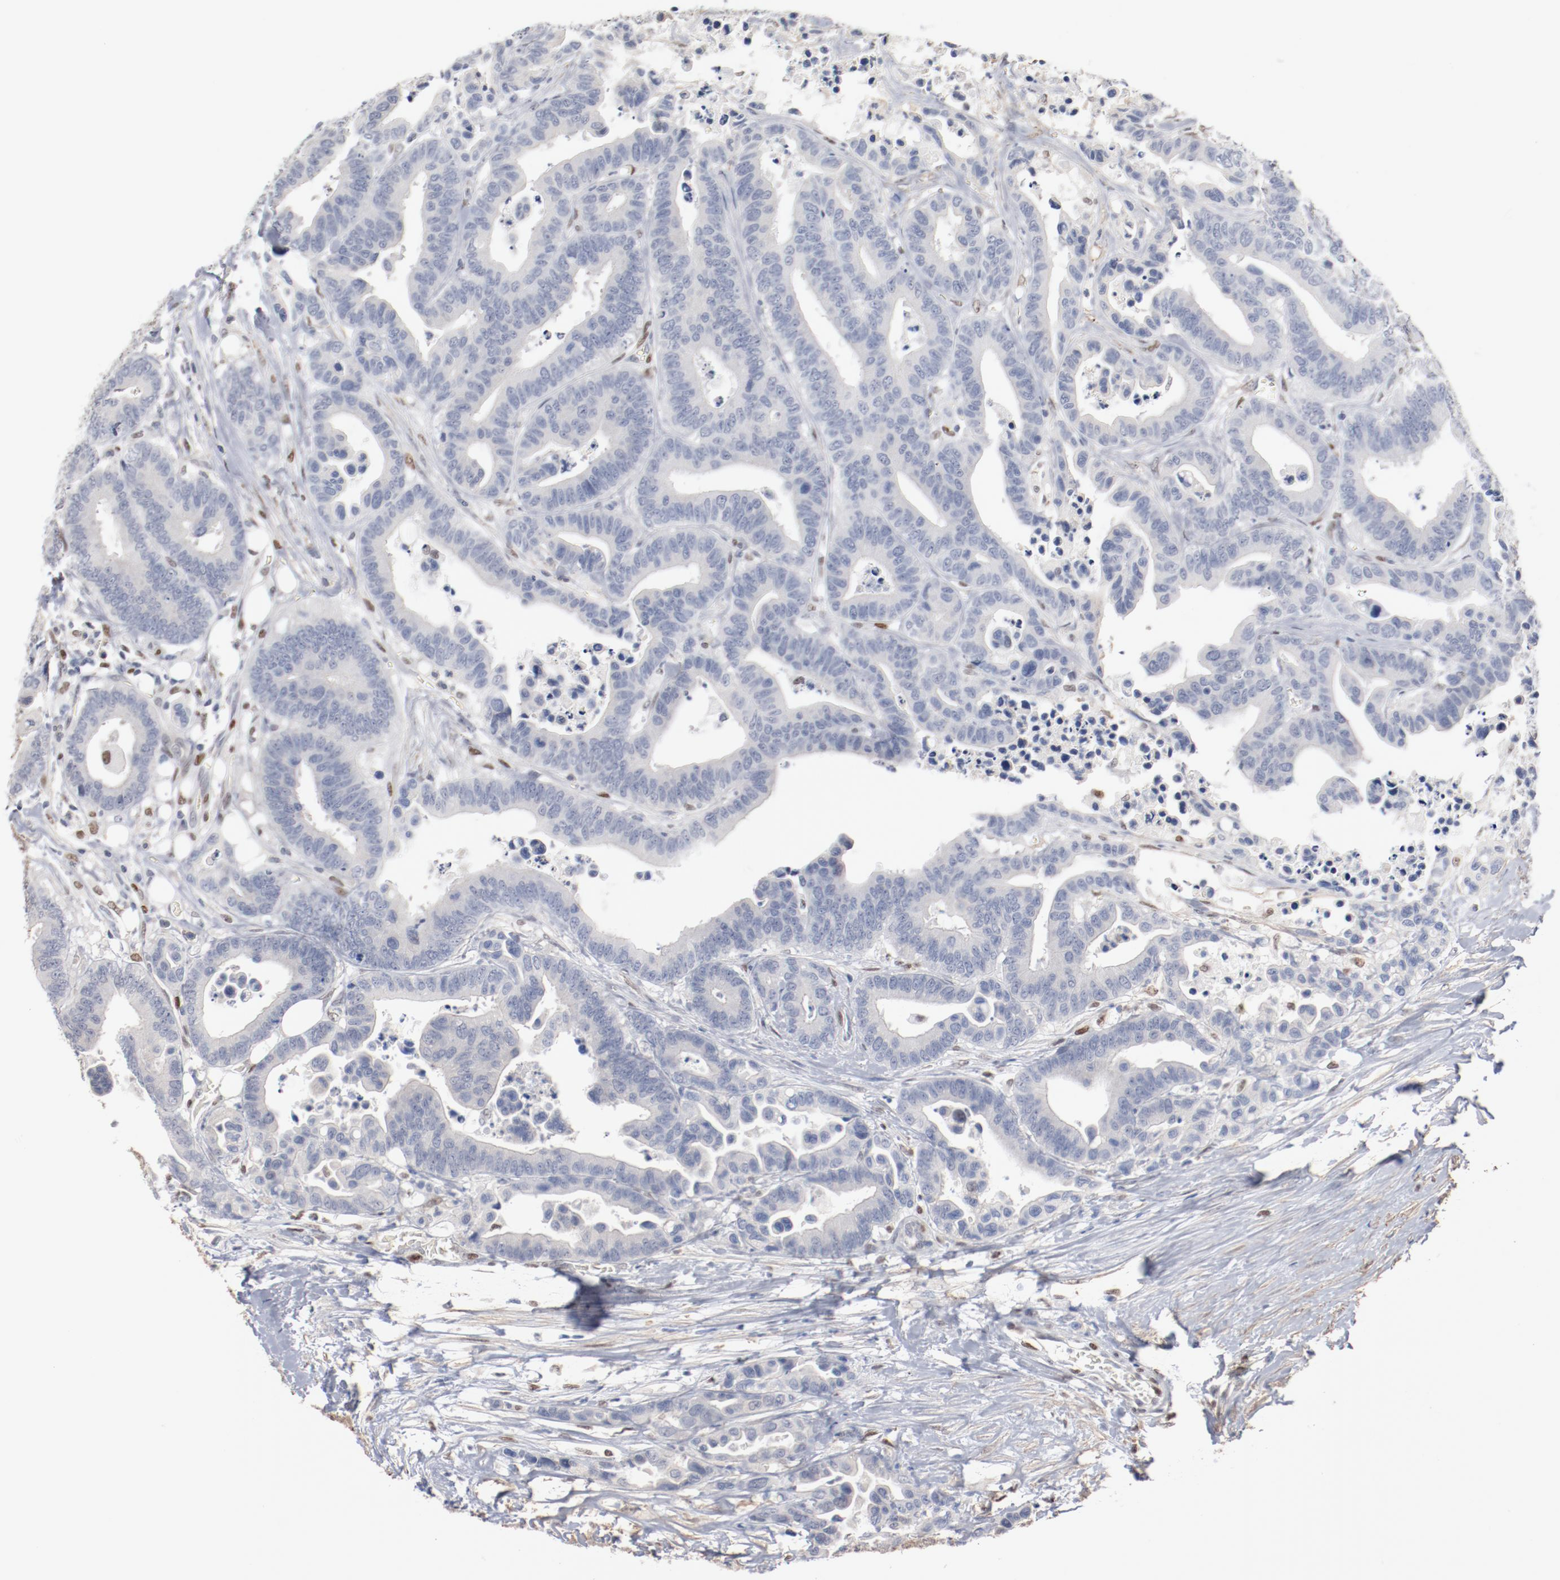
{"staining": {"intensity": "negative", "quantity": "none", "location": "none"}, "tissue": "colorectal cancer", "cell_type": "Tumor cells", "image_type": "cancer", "snomed": [{"axis": "morphology", "description": "Adenocarcinoma, NOS"}, {"axis": "topography", "description": "Colon"}], "caption": "Protein analysis of adenocarcinoma (colorectal) exhibits no significant staining in tumor cells.", "gene": "ZEB2", "patient": {"sex": "male", "age": 82}}